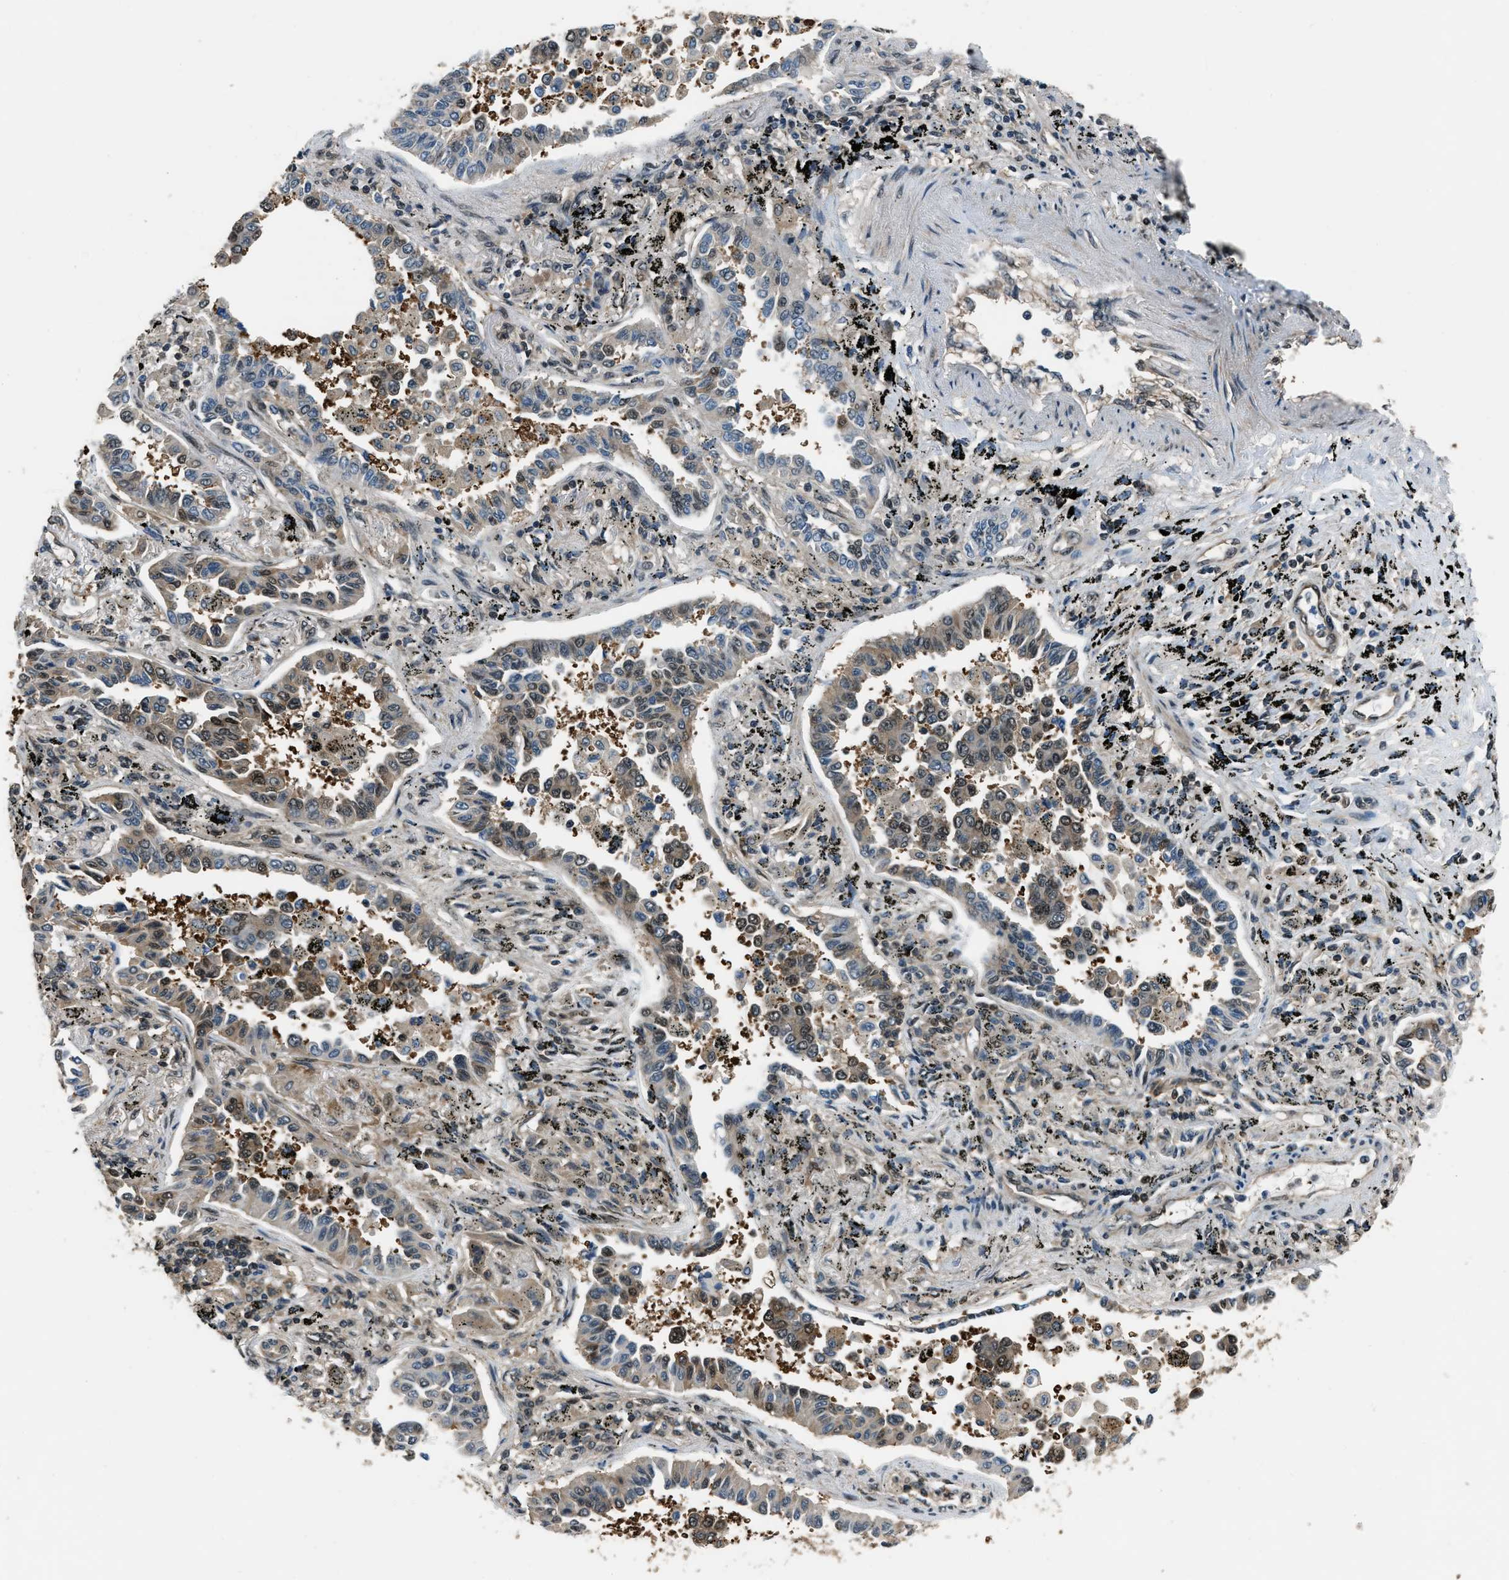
{"staining": {"intensity": "moderate", "quantity": "25%-75%", "location": "cytoplasmic/membranous,nuclear"}, "tissue": "lung cancer", "cell_type": "Tumor cells", "image_type": "cancer", "snomed": [{"axis": "morphology", "description": "Normal tissue, NOS"}, {"axis": "morphology", "description": "Adenocarcinoma, NOS"}, {"axis": "topography", "description": "Lung"}], "caption": "This is a histology image of immunohistochemistry (IHC) staining of lung cancer (adenocarcinoma), which shows moderate staining in the cytoplasmic/membranous and nuclear of tumor cells.", "gene": "NUDCD3", "patient": {"sex": "male", "age": 59}}